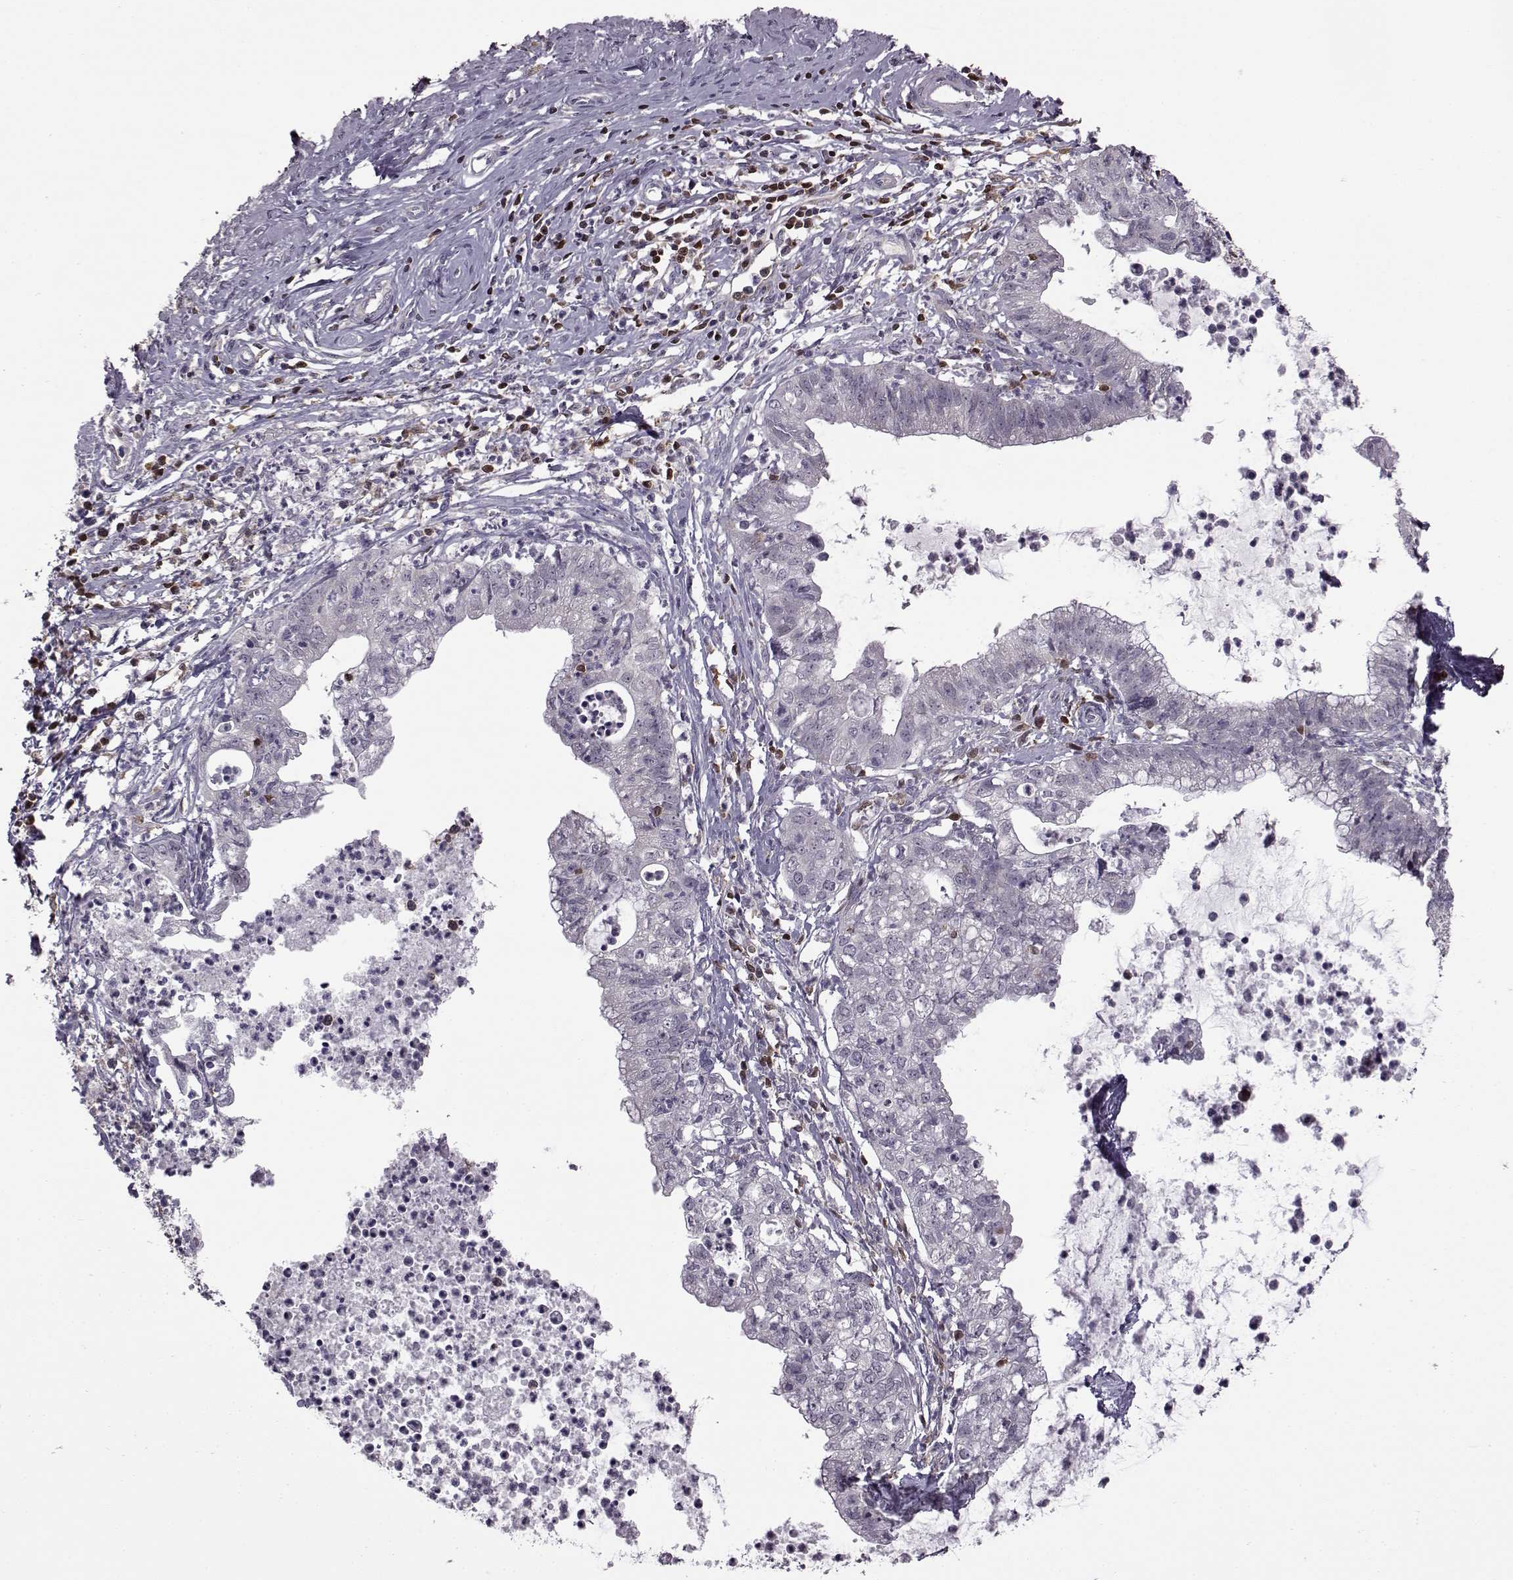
{"staining": {"intensity": "negative", "quantity": "none", "location": "none"}, "tissue": "cervical cancer", "cell_type": "Tumor cells", "image_type": "cancer", "snomed": [{"axis": "morphology", "description": "Normal tissue, NOS"}, {"axis": "morphology", "description": "Adenocarcinoma, NOS"}, {"axis": "topography", "description": "Cervix"}], "caption": "Cervical adenocarcinoma stained for a protein using immunohistochemistry (IHC) shows no expression tumor cells.", "gene": "DOK2", "patient": {"sex": "female", "age": 38}}